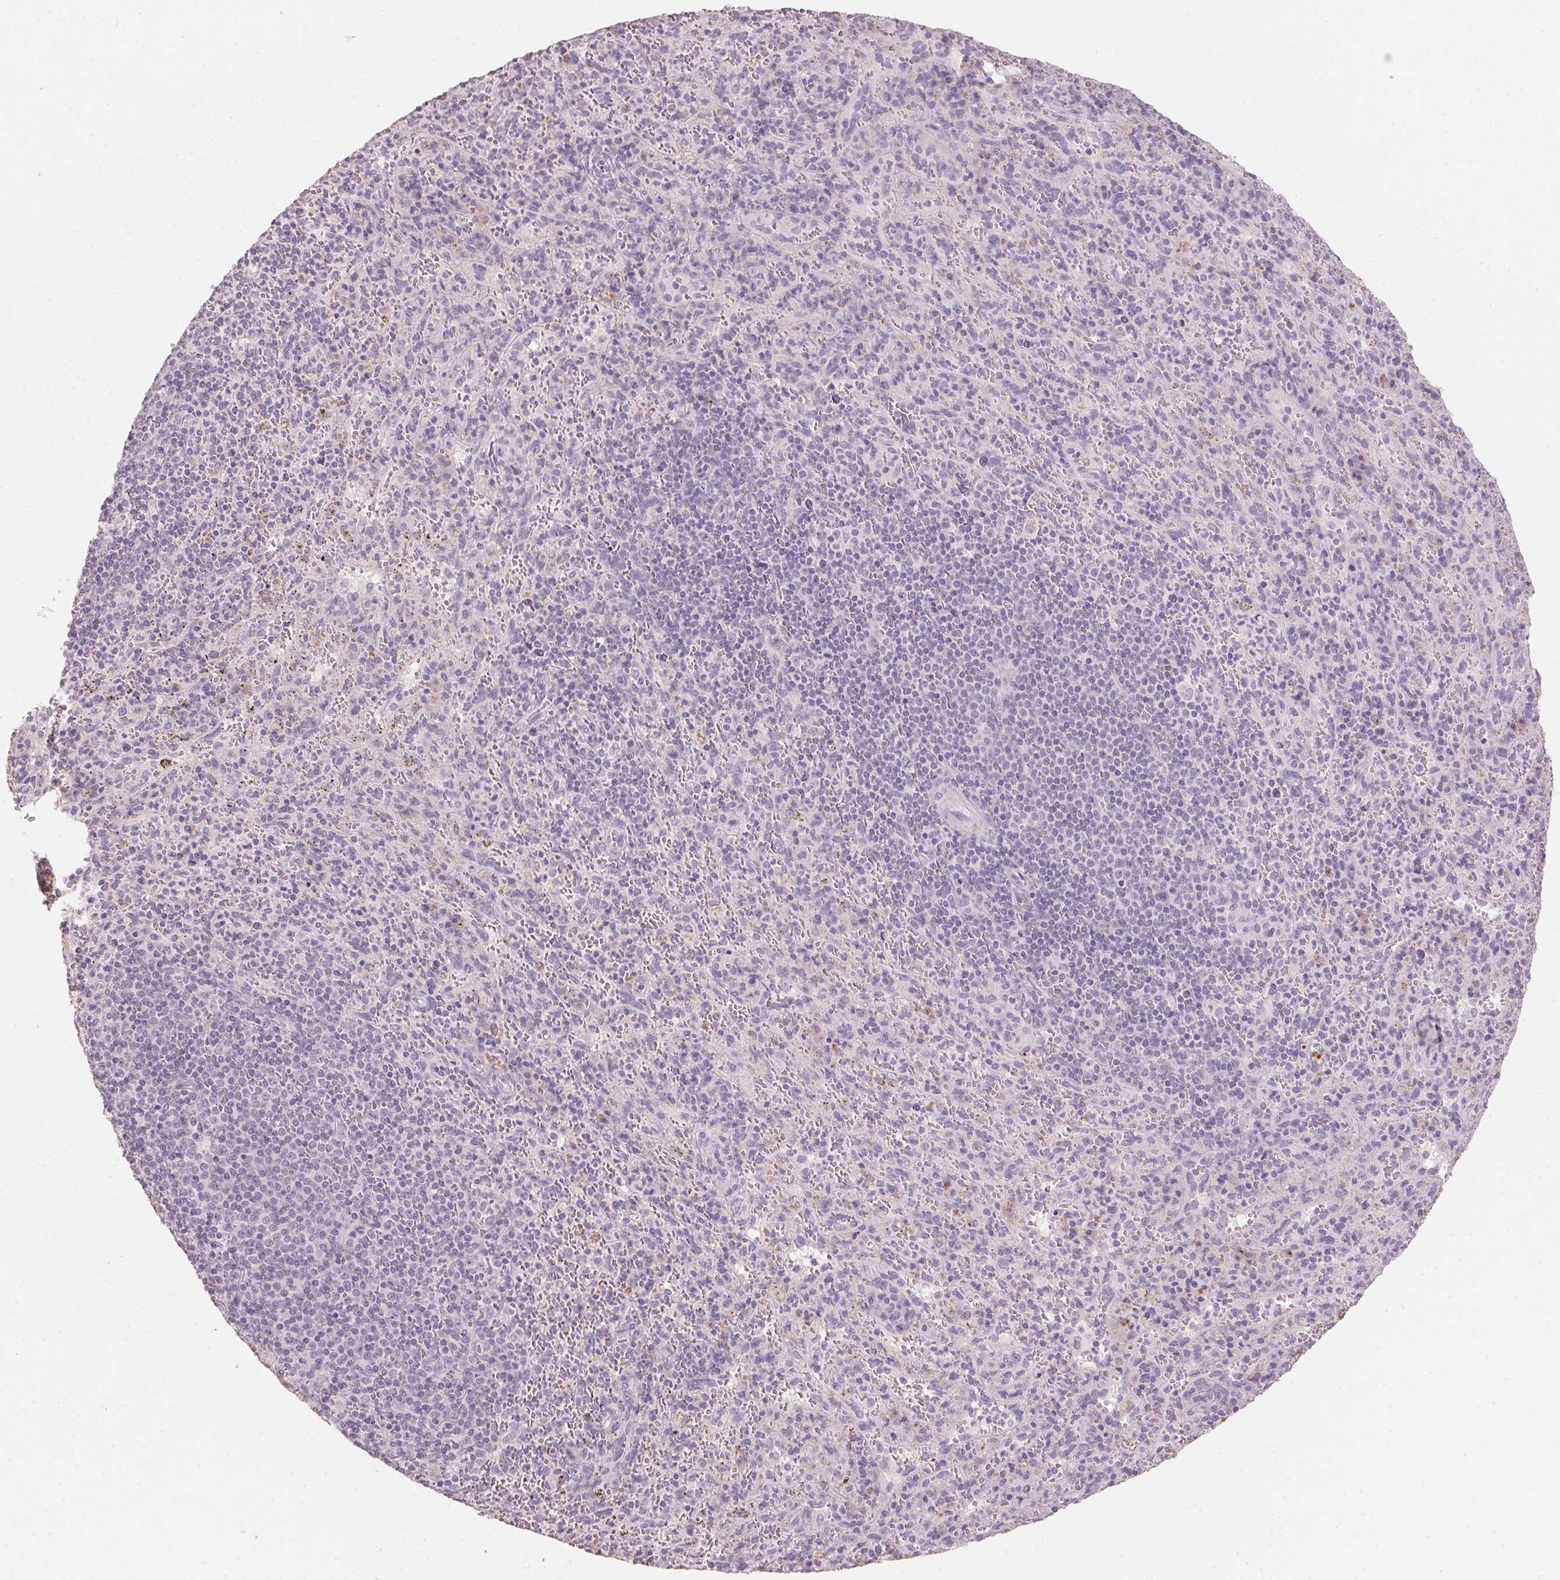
{"staining": {"intensity": "negative", "quantity": "none", "location": "none"}, "tissue": "spleen", "cell_type": "Cells in red pulp", "image_type": "normal", "snomed": [{"axis": "morphology", "description": "Normal tissue, NOS"}, {"axis": "topography", "description": "Spleen"}], "caption": "IHC image of unremarkable spleen: human spleen stained with DAB shows no significant protein staining in cells in red pulp.", "gene": "CXCL5", "patient": {"sex": "male", "age": 57}}